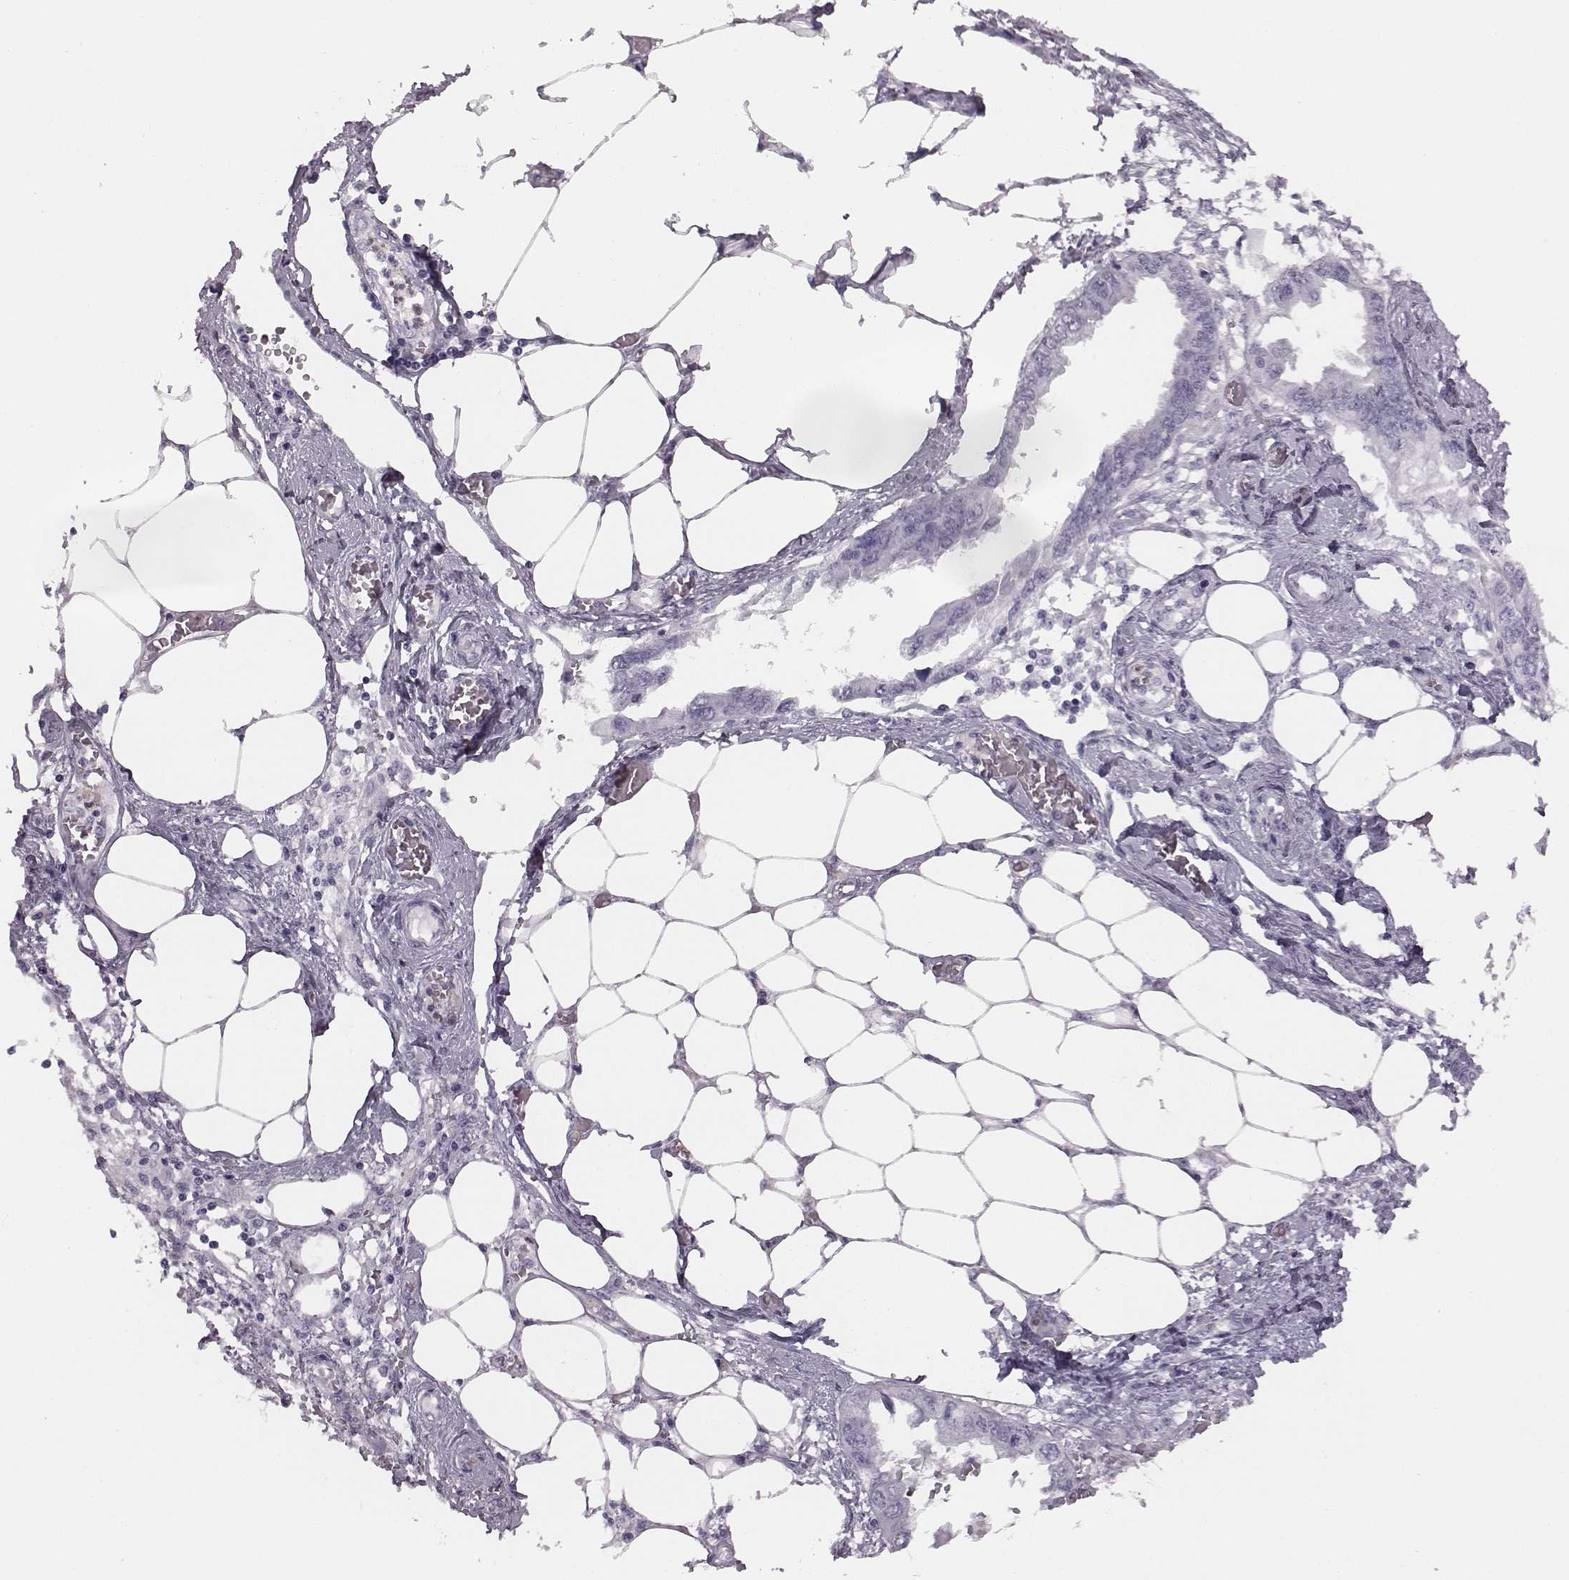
{"staining": {"intensity": "negative", "quantity": "none", "location": "none"}, "tissue": "endometrial cancer", "cell_type": "Tumor cells", "image_type": "cancer", "snomed": [{"axis": "morphology", "description": "Adenocarcinoma, NOS"}, {"axis": "morphology", "description": "Adenocarcinoma, metastatic, NOS"}, {"axis": "topography", "description": "Adipose tissue"}, {"axis": "topography", "description": "Endometrium"}], "caption": "Immunohistochemical staining of metastatic adenocarcinoma (endometrial) reveals no significant positivity in tumor cells.", "gene": "ADGRG2", "patient": {"sex": "female", "age": 67}}